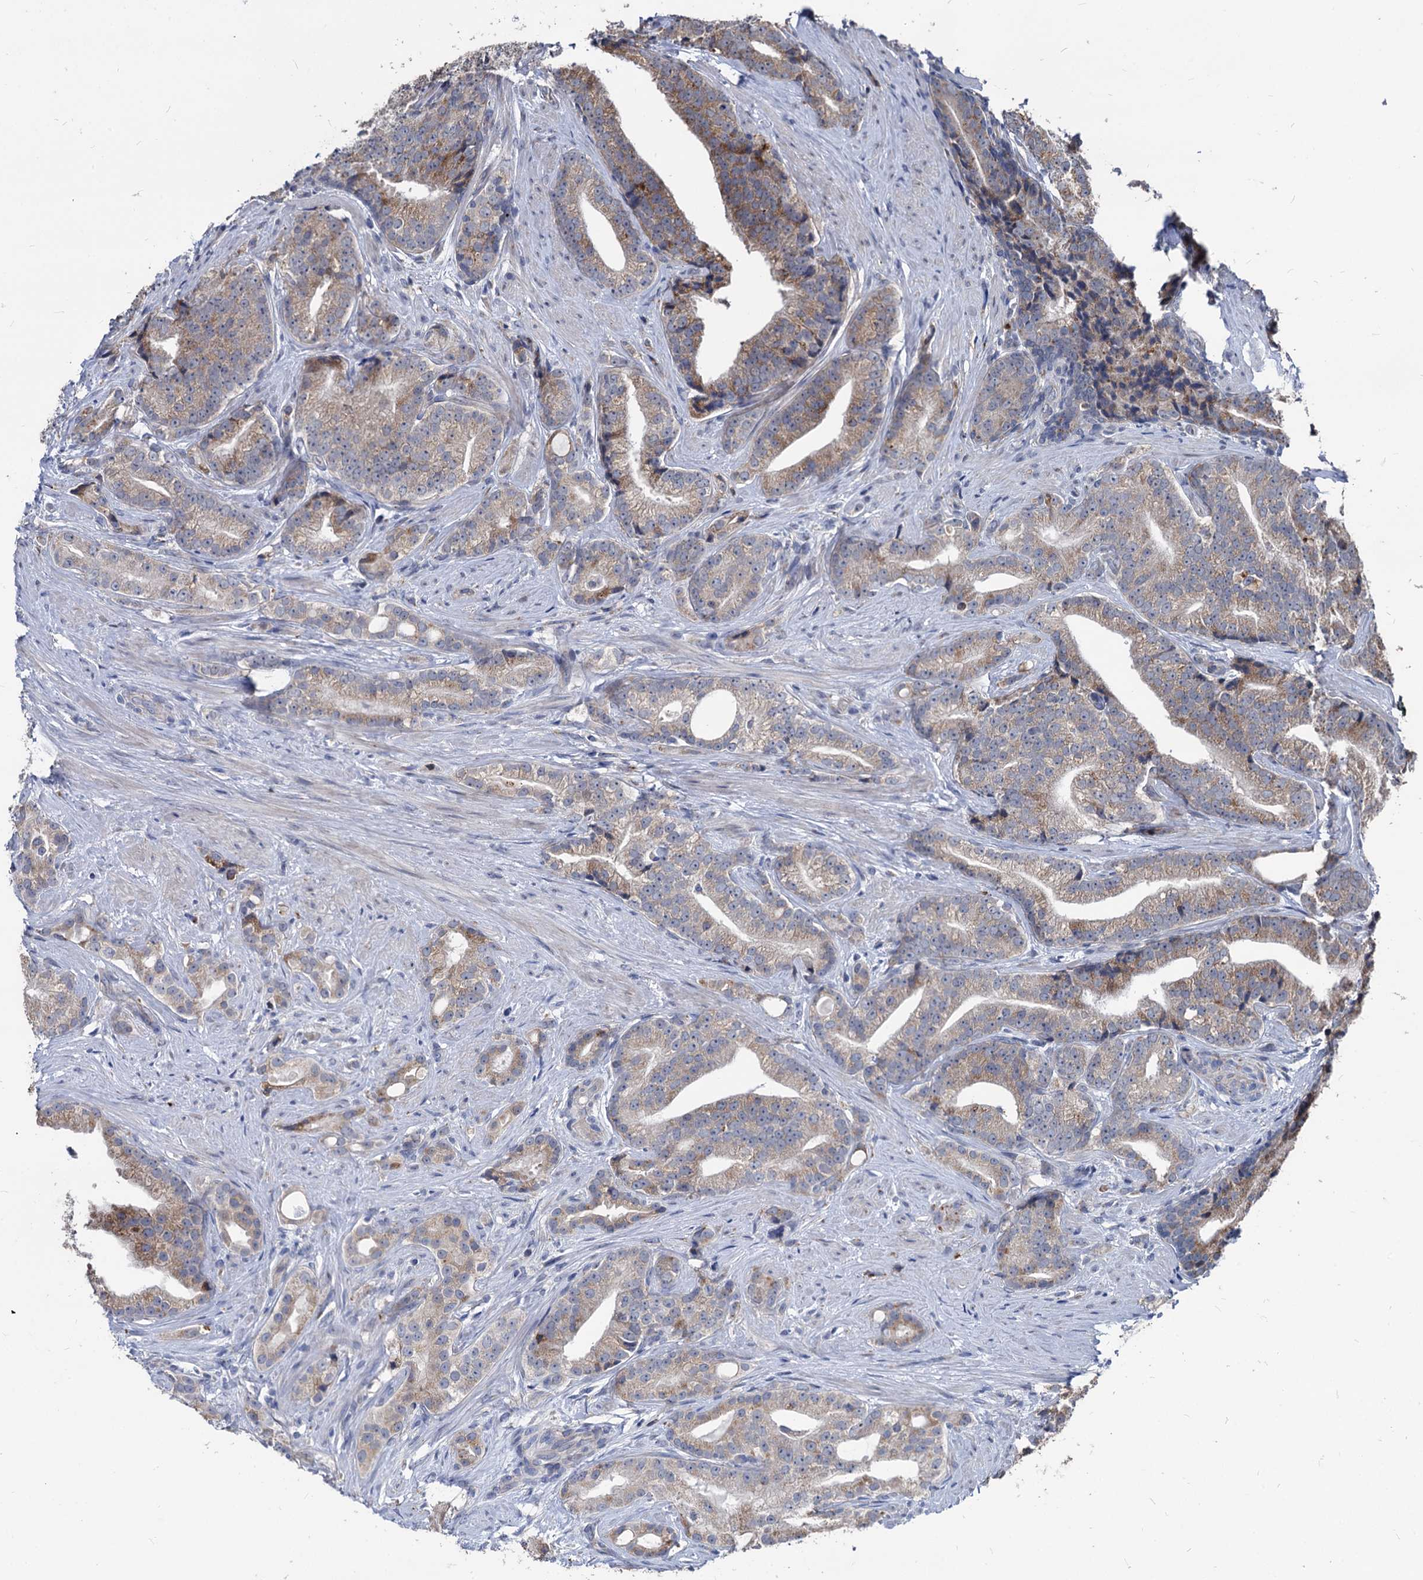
{"staining": {"intensity": "moderate", "quantity": "<25%", "location": "cytoplasmic/membranous"}, "tissue": "prostate cancer", "cell_type": "Tumor cells", "image_type": "cancer", "snomed": [{"axis": "morphology", "description": "Adenocarcinoma, Low grade"}, {"axis": "topography", "description": "Prostate"}], "caption": "Prostate cancer stained with a brown dye exhibits moderate cytoplasmic/membranous positive staining in approximately <25% of tumor cells.", "gene": "SMAGP", "patient": {"sex": "male", "age": 71}}